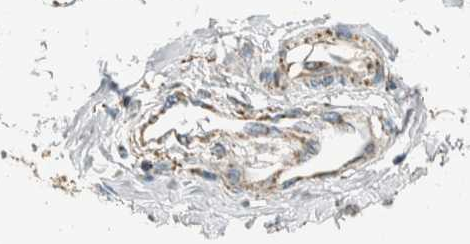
{"staining": {"intensity": "moderate", "quantity": ">75%", "location": "cytoplasmic/membranous"}, "tissue": "adipose tissue", "cell_type": "Adipocytes", "image_type": "normal", "snomed": [{"axis": "morphology", "description": "Normal tissue, NOS"}, {"axis": "morphology", "description": "Adenocarcinoma, NOS"}, {"axis": "topography", "description": "Colon"}, {"axis": "topography", "description": "Peripheral nerve tissue"}], "caption": "Adipose tissue stained with IHC exhibits moderate cytoplasmic/membranous positivity in about >75% of adipocytes. Using DAB (brown) and hematoxylin (blue) stains, captured at high magnification using brightfield microscopy.", "gene": "SPAG5", "patient": {"sex": "male", "age": 14}}